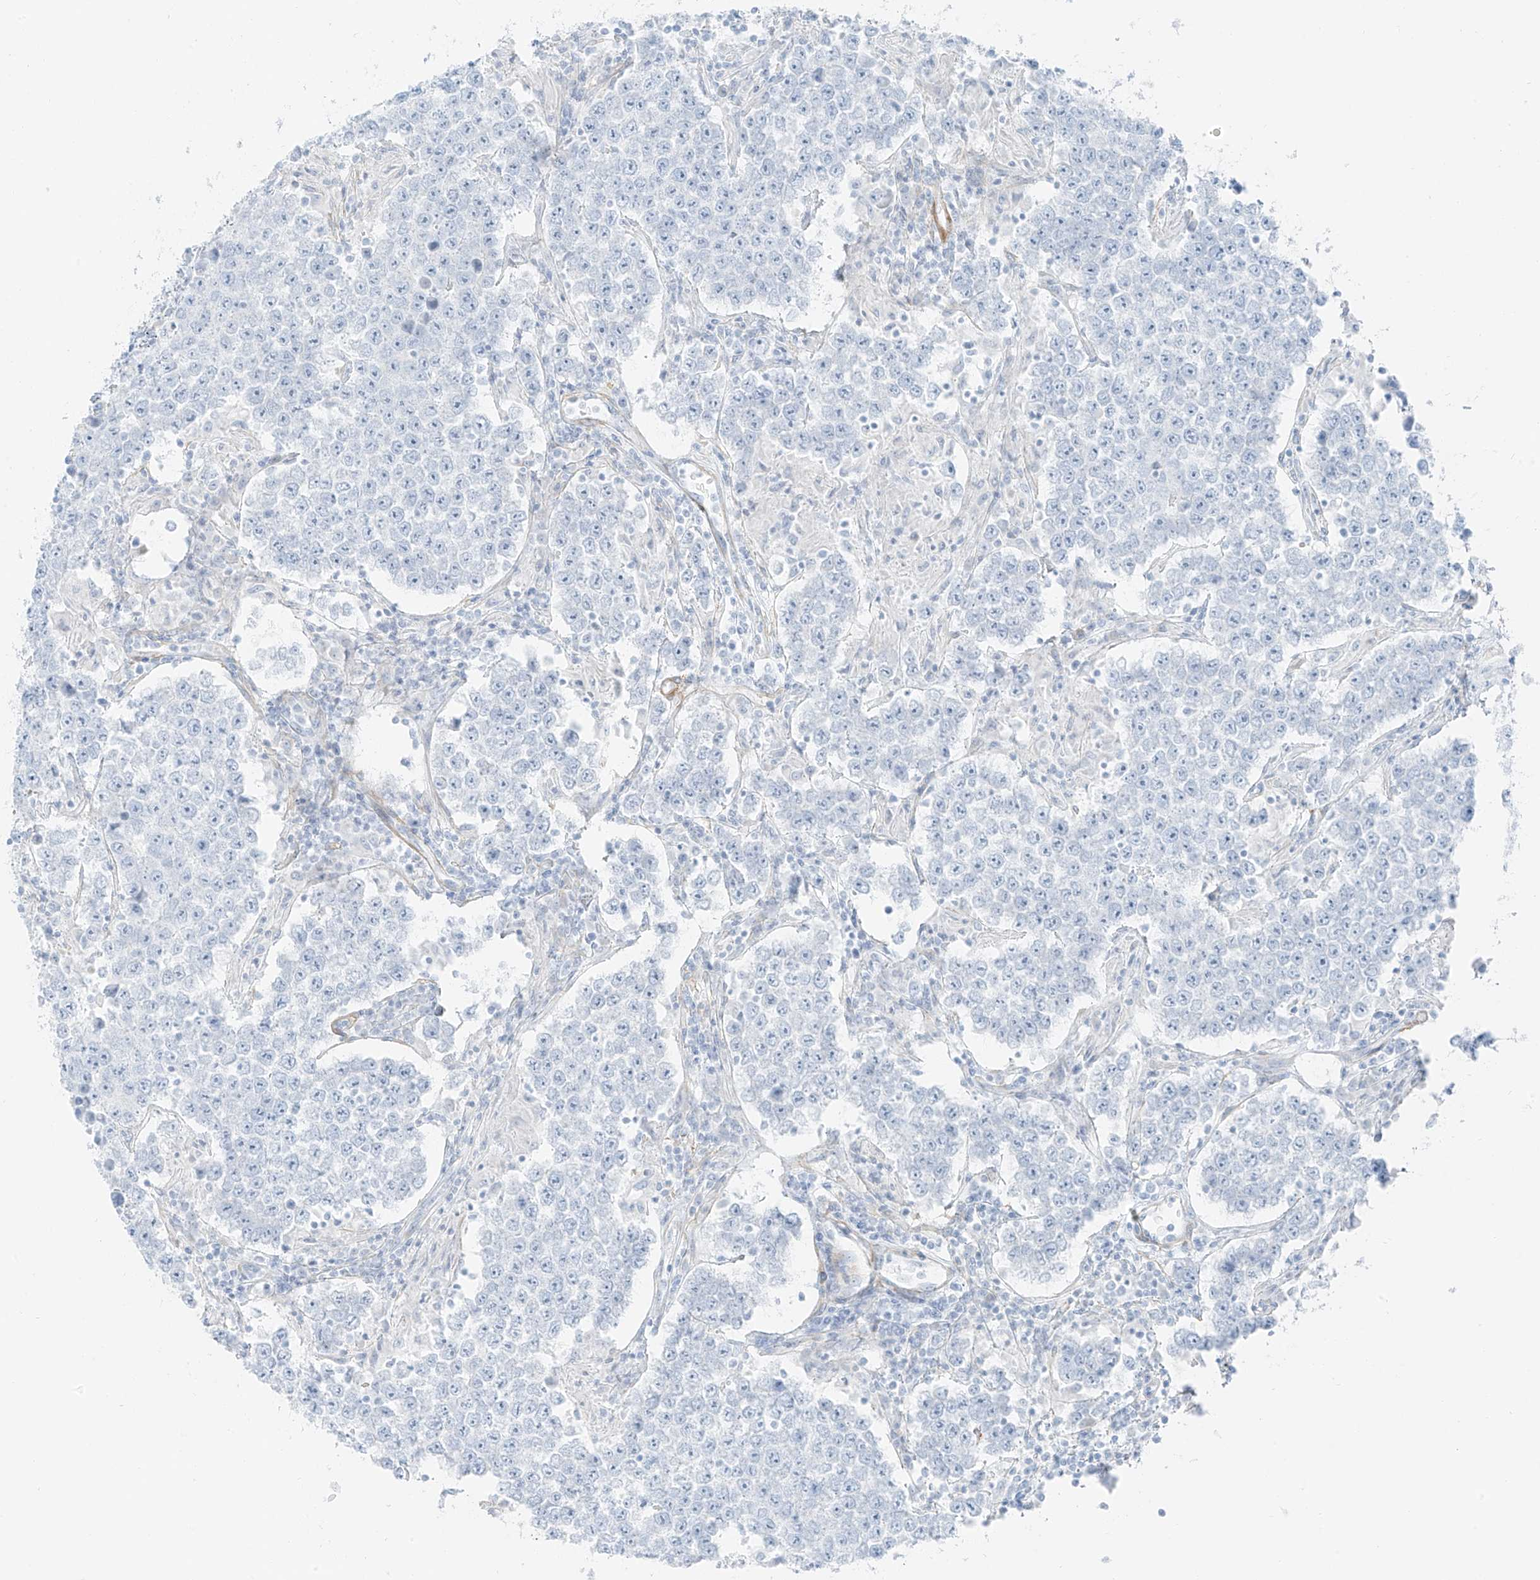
{"staining": {"intensity": "negative", "quantity": "none", "location": "none"}, "tissue": "testis cancer", "cell_type": "Tumor cells", "image_type": "cancer", "snomed": [{"axis": "morphology", "description": "Normal tissue, NOS"}, {"axis": "morphology", "description": "Urothelial carcinoma, High grade"}, {"axis": "morphology", "description": "Seminoma, NOS"}, {"axis": "morphology", "description": "Carcinoma, Embryonal, NOS"}, {"axis": "topography", "description": "Urinary bladder"}, {"axis": "topography", "description": "Testis"}], "caption": "This is an immunohistochemistry micrograph of human testis cancer (urothelial carcinoma (high-grade)). There is no positivity in tumor cells.", "gene": "SMCP", "patient": {"sex": "male", "age": 41}}